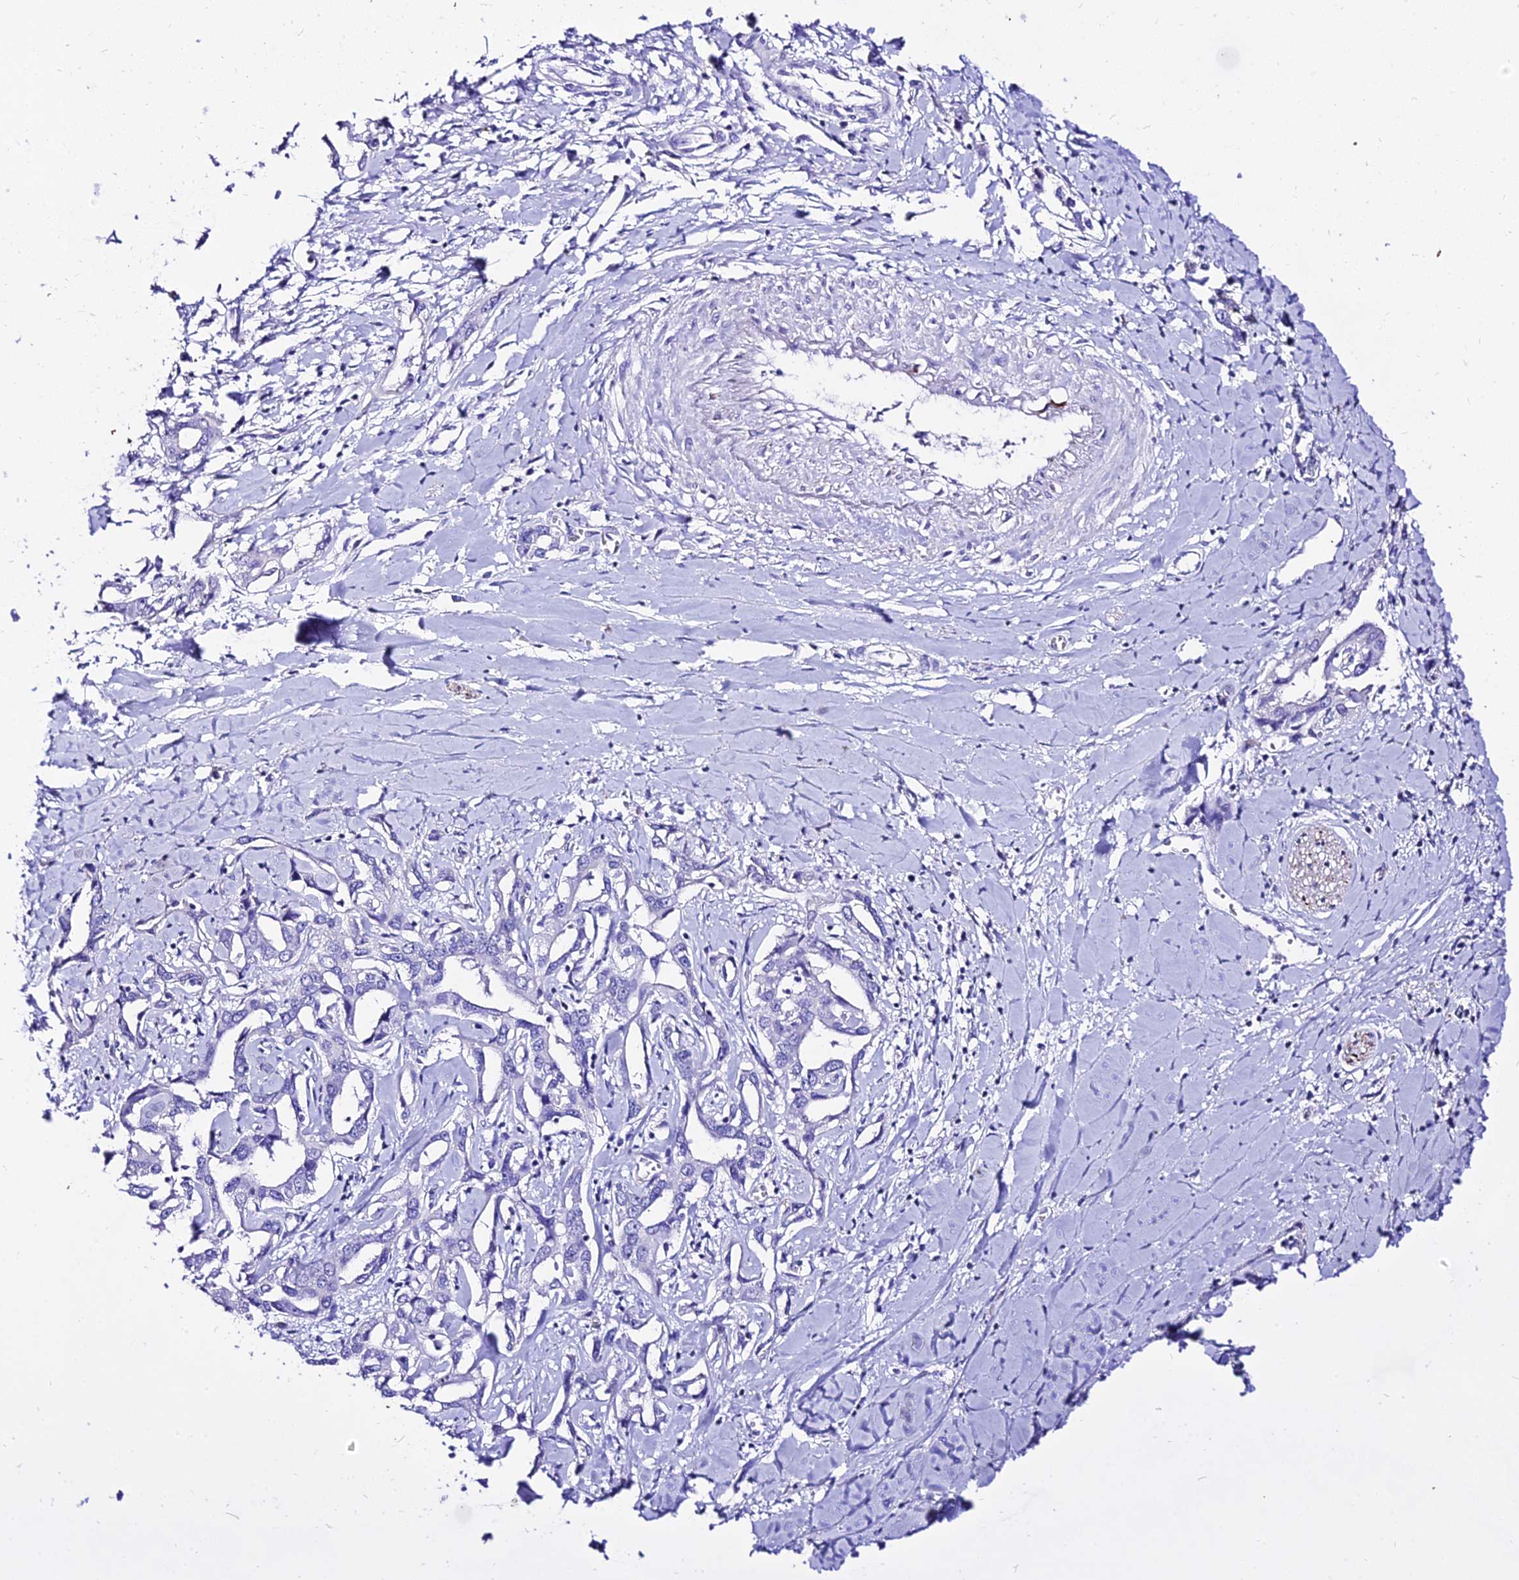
{"staining": {"intensity": "negative", "quantity": "none", "location": "none"}, "tissue": "liver cancer", "cell_type": "Tumor cells", "image_type": "cancer", "snomed": [{"axis": "morphology", "description": "Cholangiocarcinoma"}, {"axis": "topography", "description": "Liver"}], "caption": "Immunohistochemistry (IHC) histopathology image of neoplastic tissue: cholangiocarcinoma (liver) stained with DAB (3,3'-diaminobenzidine) reveals no significant protein staining in tumor cells.", "gene": "DEFB106A", "patient": {"sex": "male", "age": 59}}